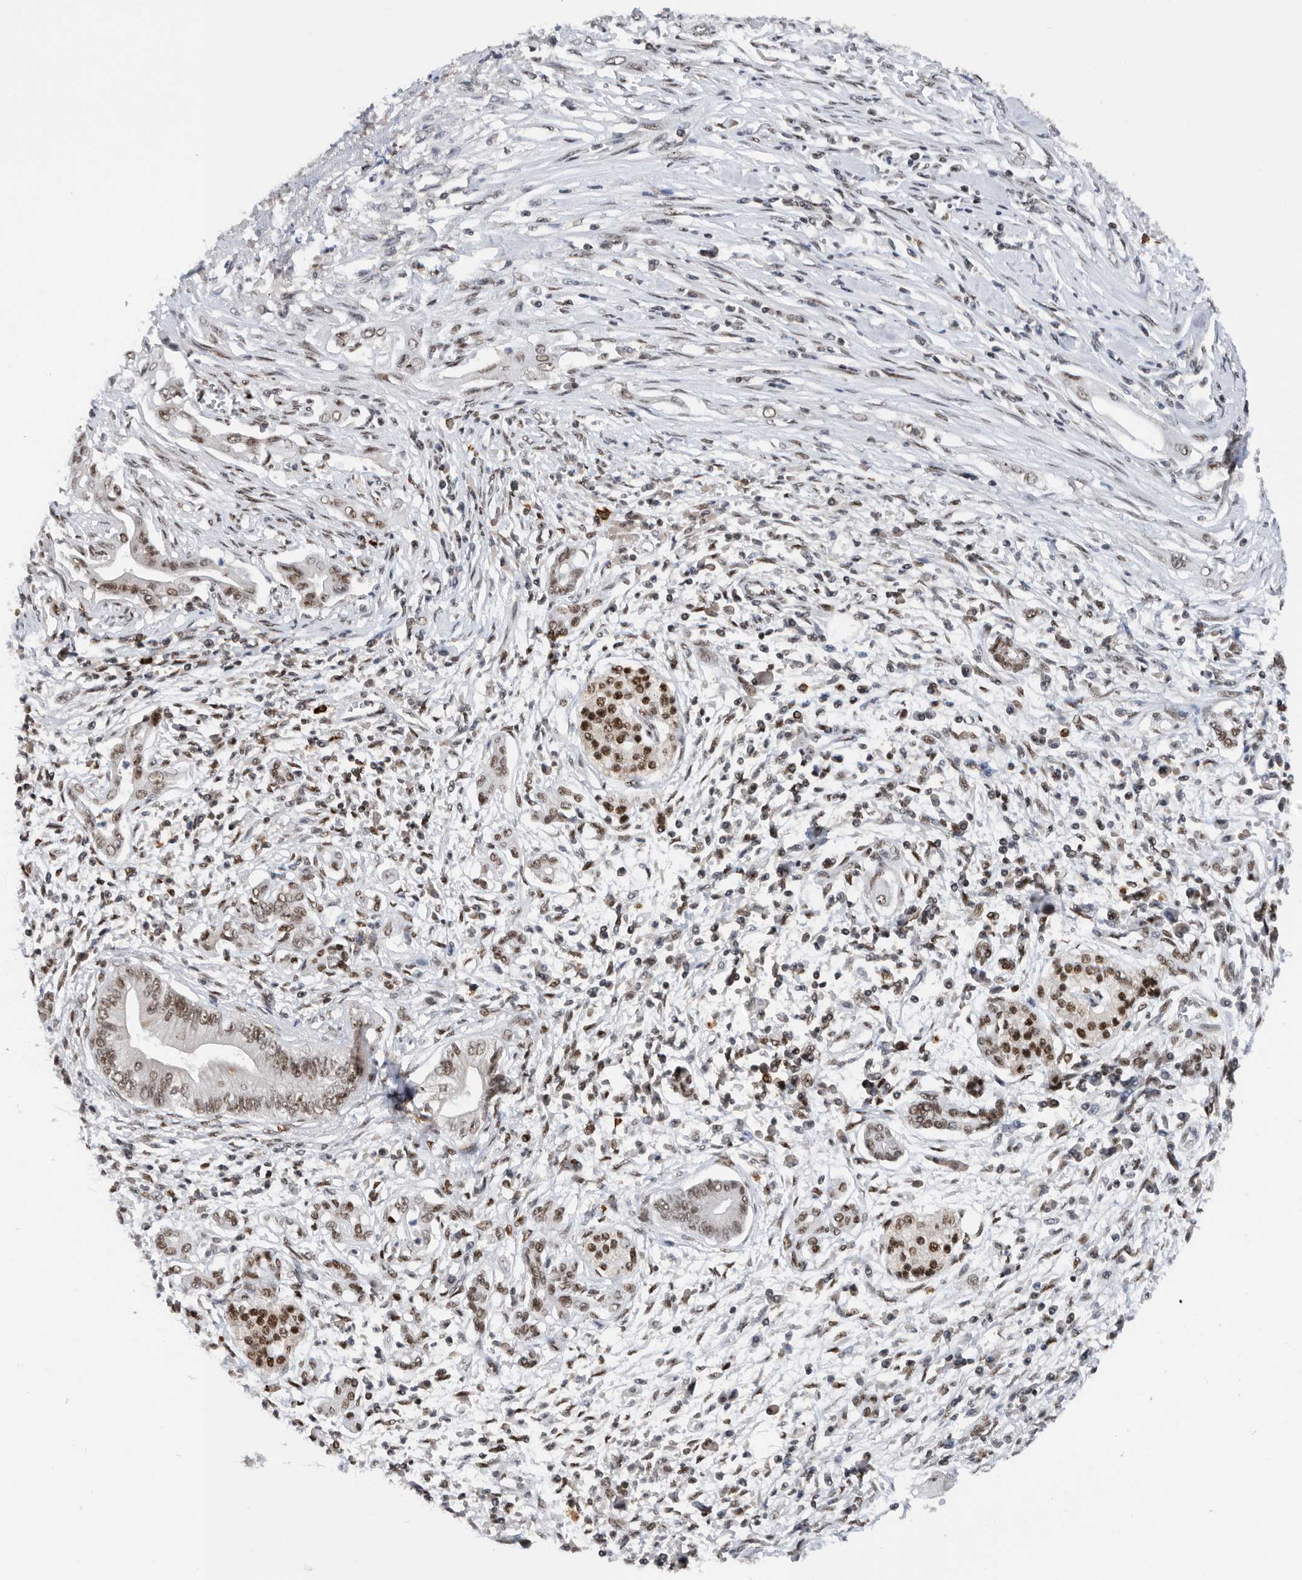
{"staining": {"intensity": "weak", "quantity": ">75%", "location": "nuclear"}, "tissue": "pancreatic cancer", "cell_type": "Tumor cells", "image_type": "cancer", "snomed": [{"axis": "morphology", "description": "Adenocarcinoma, NOS"}, {"axis": "topography", "description": "Pancreas"}], "caption": "A brown stain shows weak nuclear positivity of a protein in pancreatic cancer (adenocarcinoma) tumor cells. Using DAB (3,3'-diaminobenzidine) (brown) and hematoxylin (blue) stains, captured at high magnification using brightfield microscopy.", "gene": "ZNF260", "patient": {"sex": "male", "age": 58}}